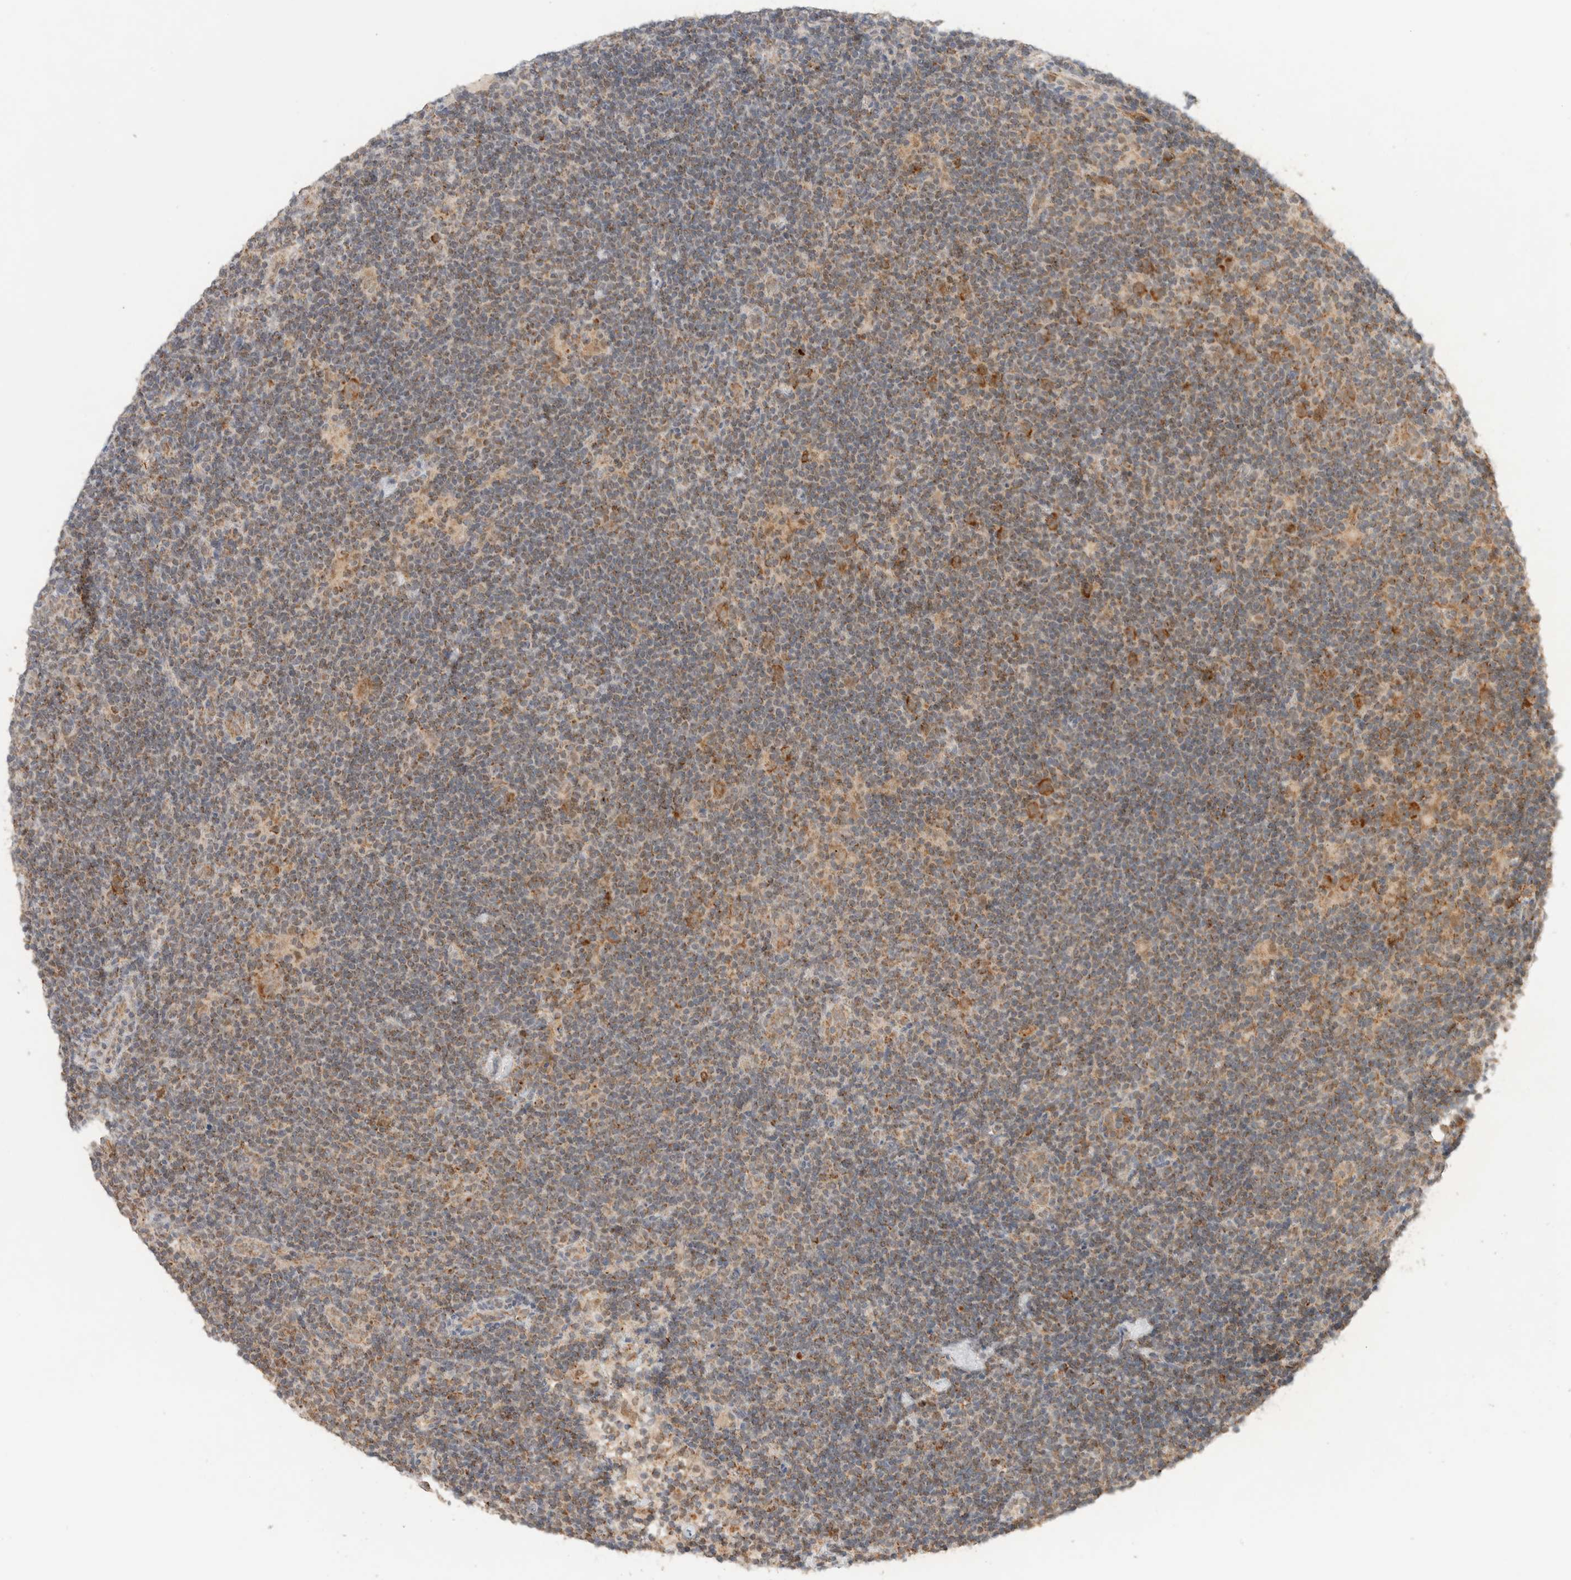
{"staining": {"intensity": "moderate", "quantity": ">75%", "location": "cytoplasmic/membranous"}, "tissue": "lymphoma", "cell_type": "Tumor cells", "image_type": "cancer", "snomed": [{"axis": "morphology", "description": "Hodgkin's disease, NOS"}, {"axis": "topography", "description": "Lymph node"}], "caption": "This is an image of immunohistochemistry staining of Hodgkin's disease, which shows moderate staining in the cytoplasmic/membranous of tumor cells.", "gene": "MRPL41", "patient": {"sex": "female", "age": 57}}